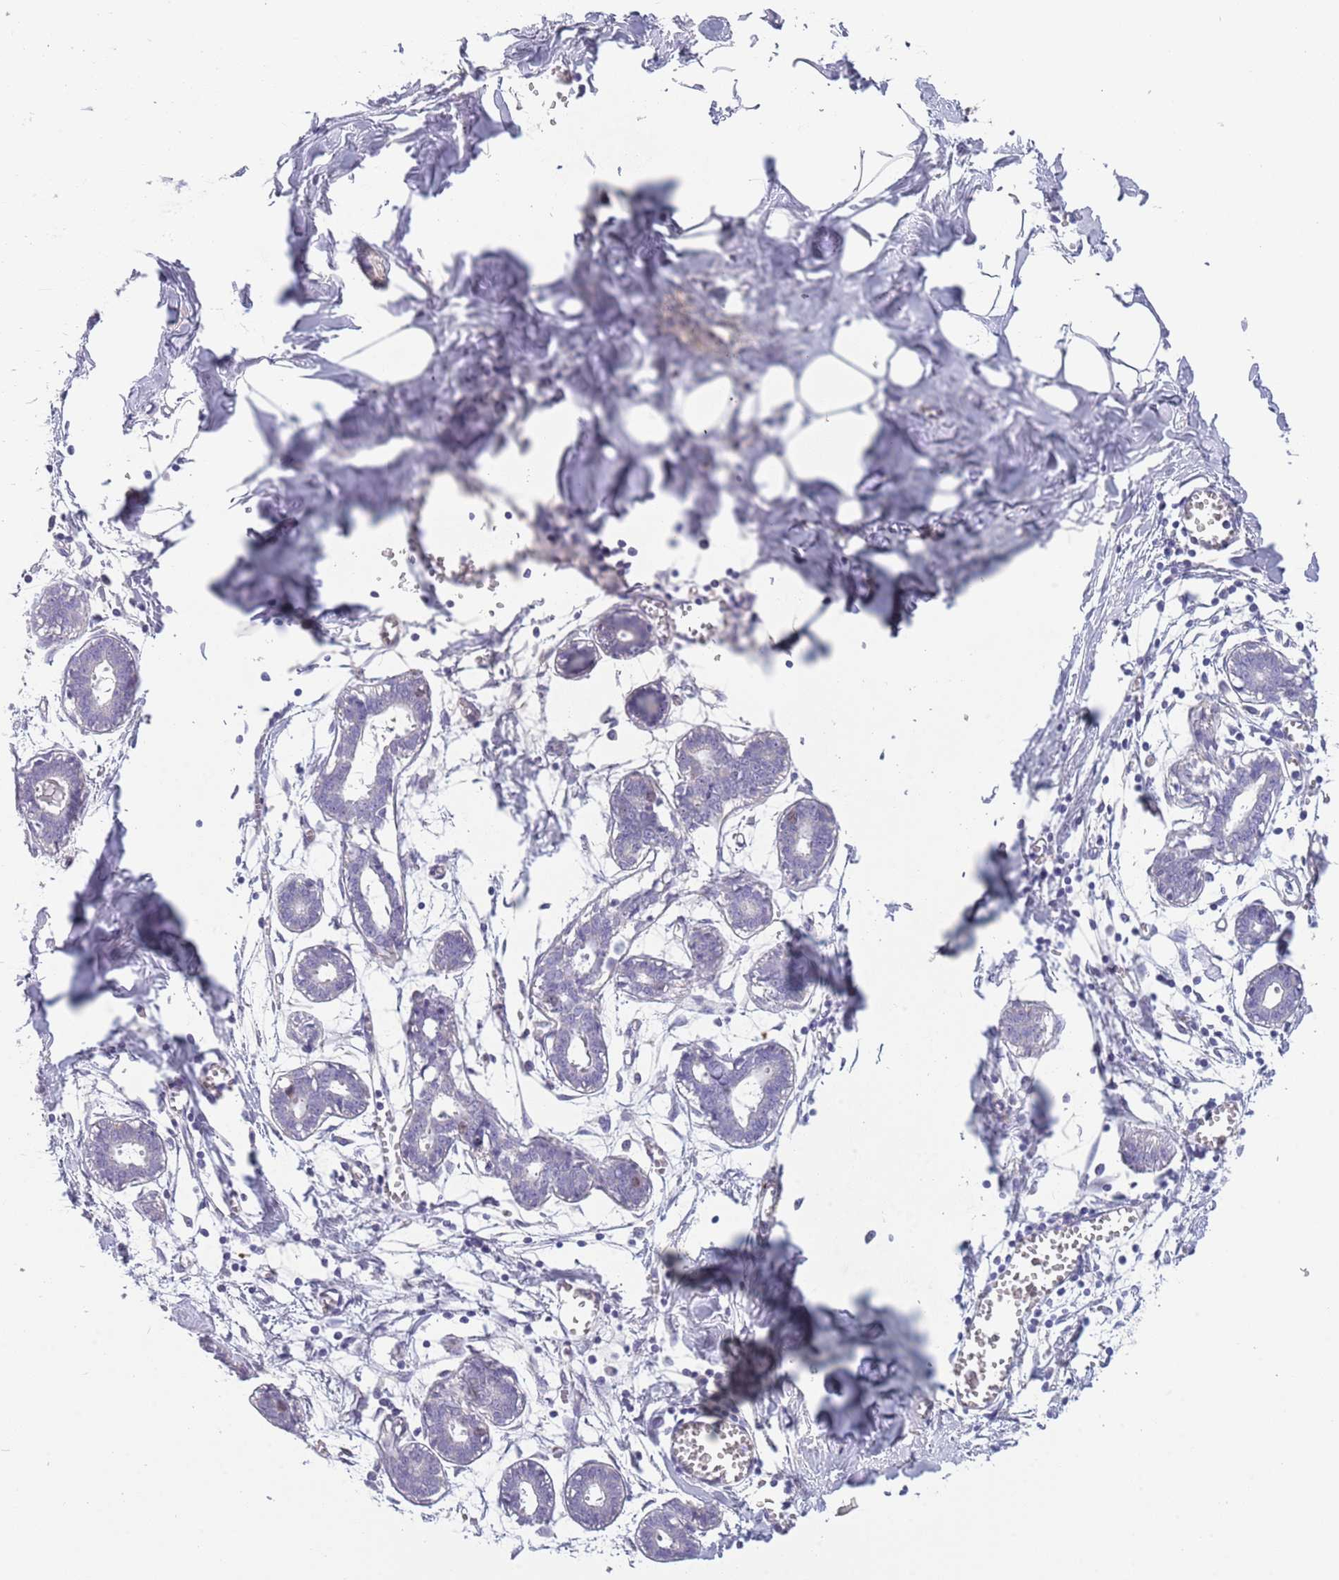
{"staining": {"intensity": "negative", "quantity": "none", "location": "none"}, "tissue": "breast", "cell_type": "Adipocytes", "image_type": "normal", "snomed": [{"axis": "morphology", "description": "Normal tissue, NOS"}, {"axis": "topography", "description": "Breast"}], "caption": "IHC of benign breast reveals no positivity in adipocytes.", "gene": "PIMREG", "patient": {"sex": "female", "age": 27}}